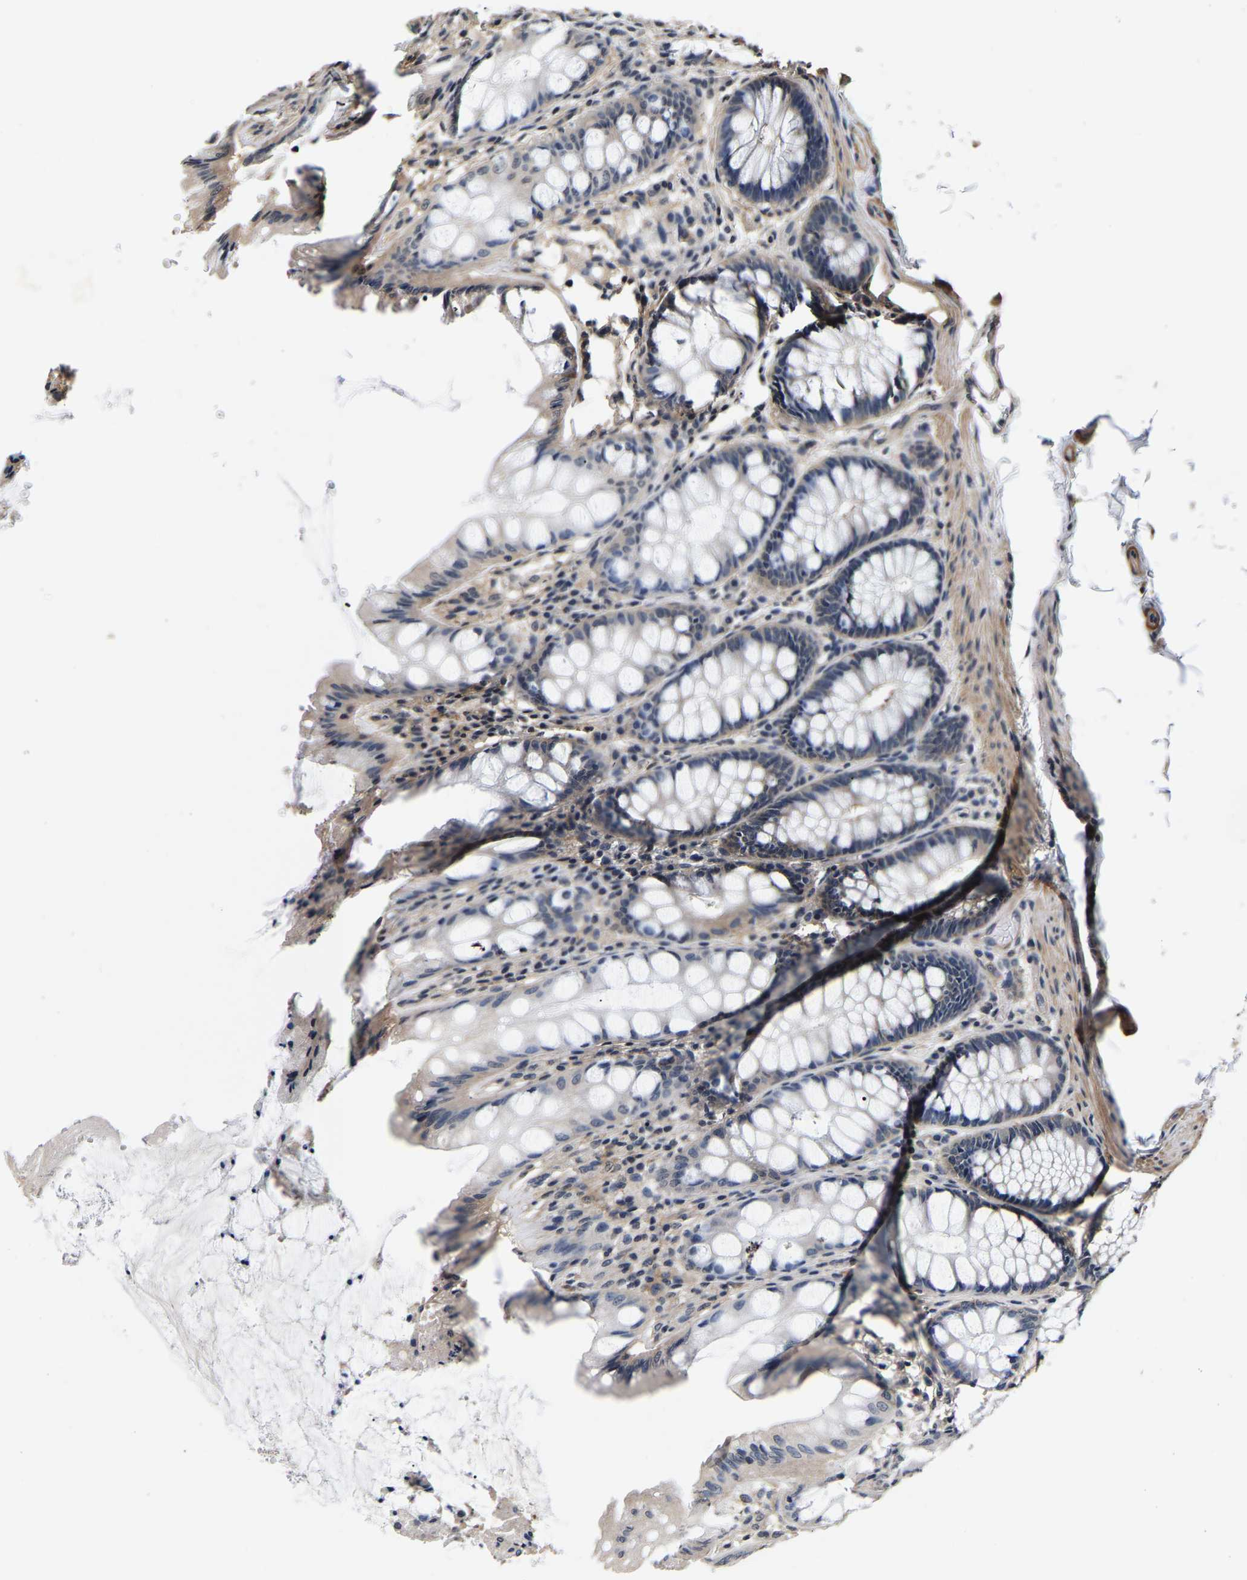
{"staining": {"intensity": "moderate", "quantity": ">75%", "location": "cytoplasmic/membranous"}, "tissue": "colon", "cell_type": "Endothelial cells", "image_type": "normal", "snomed": [{"axis": "morphology", "description": "Normal tissue, NOS"}, {"axis": "topography", "description": "Colon"}], "caption": "Immunohistochemical staining of benign human colon reveals moderate cytoplasmic/membranous protein expression in about >75% of endothelial cells.", "gene": "RUVBL1", "patient": {"sex": "male", "age": 47}}